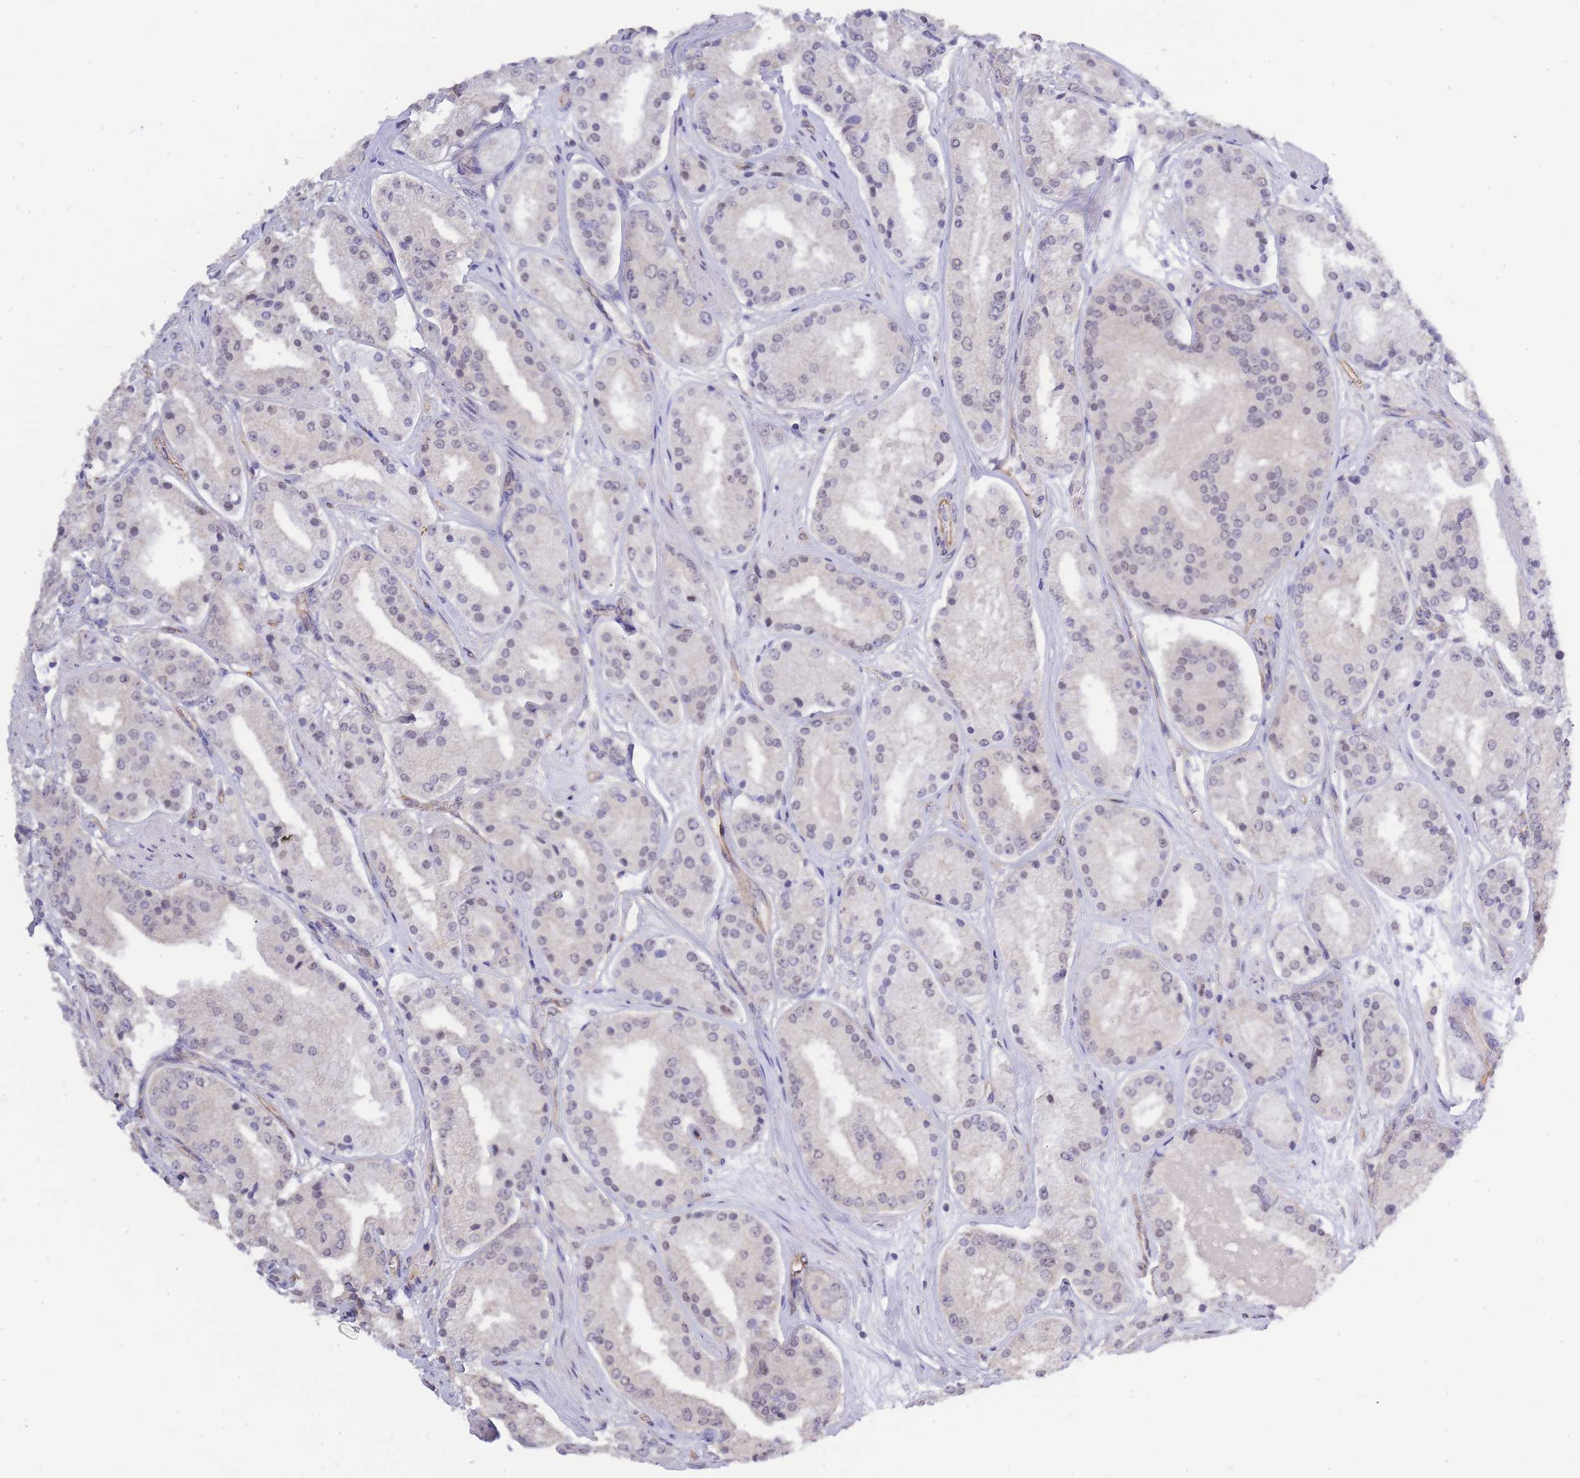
{"staining": {"intensity": "negative", "quantity": "none", "location": "none"}, "tissue": "prostate cancer", "cell_type": "Tumor cells", "image_type": "cancer", "snomed": [{"axis": "morphology", "description": "Adenocarcinoma, High grade"}, {"axis": "topography", "description": "Prostate"}], "caption": "An IHC histopathology image of prostate cancer (adenocarcinoma (high-grade)) is shown. There is no staining in tumor cells of prostate cancer (adenocarcinoma (high-grade)).", "gene": "C19orf25", "patient": {"sex": "male", "age": 63}}